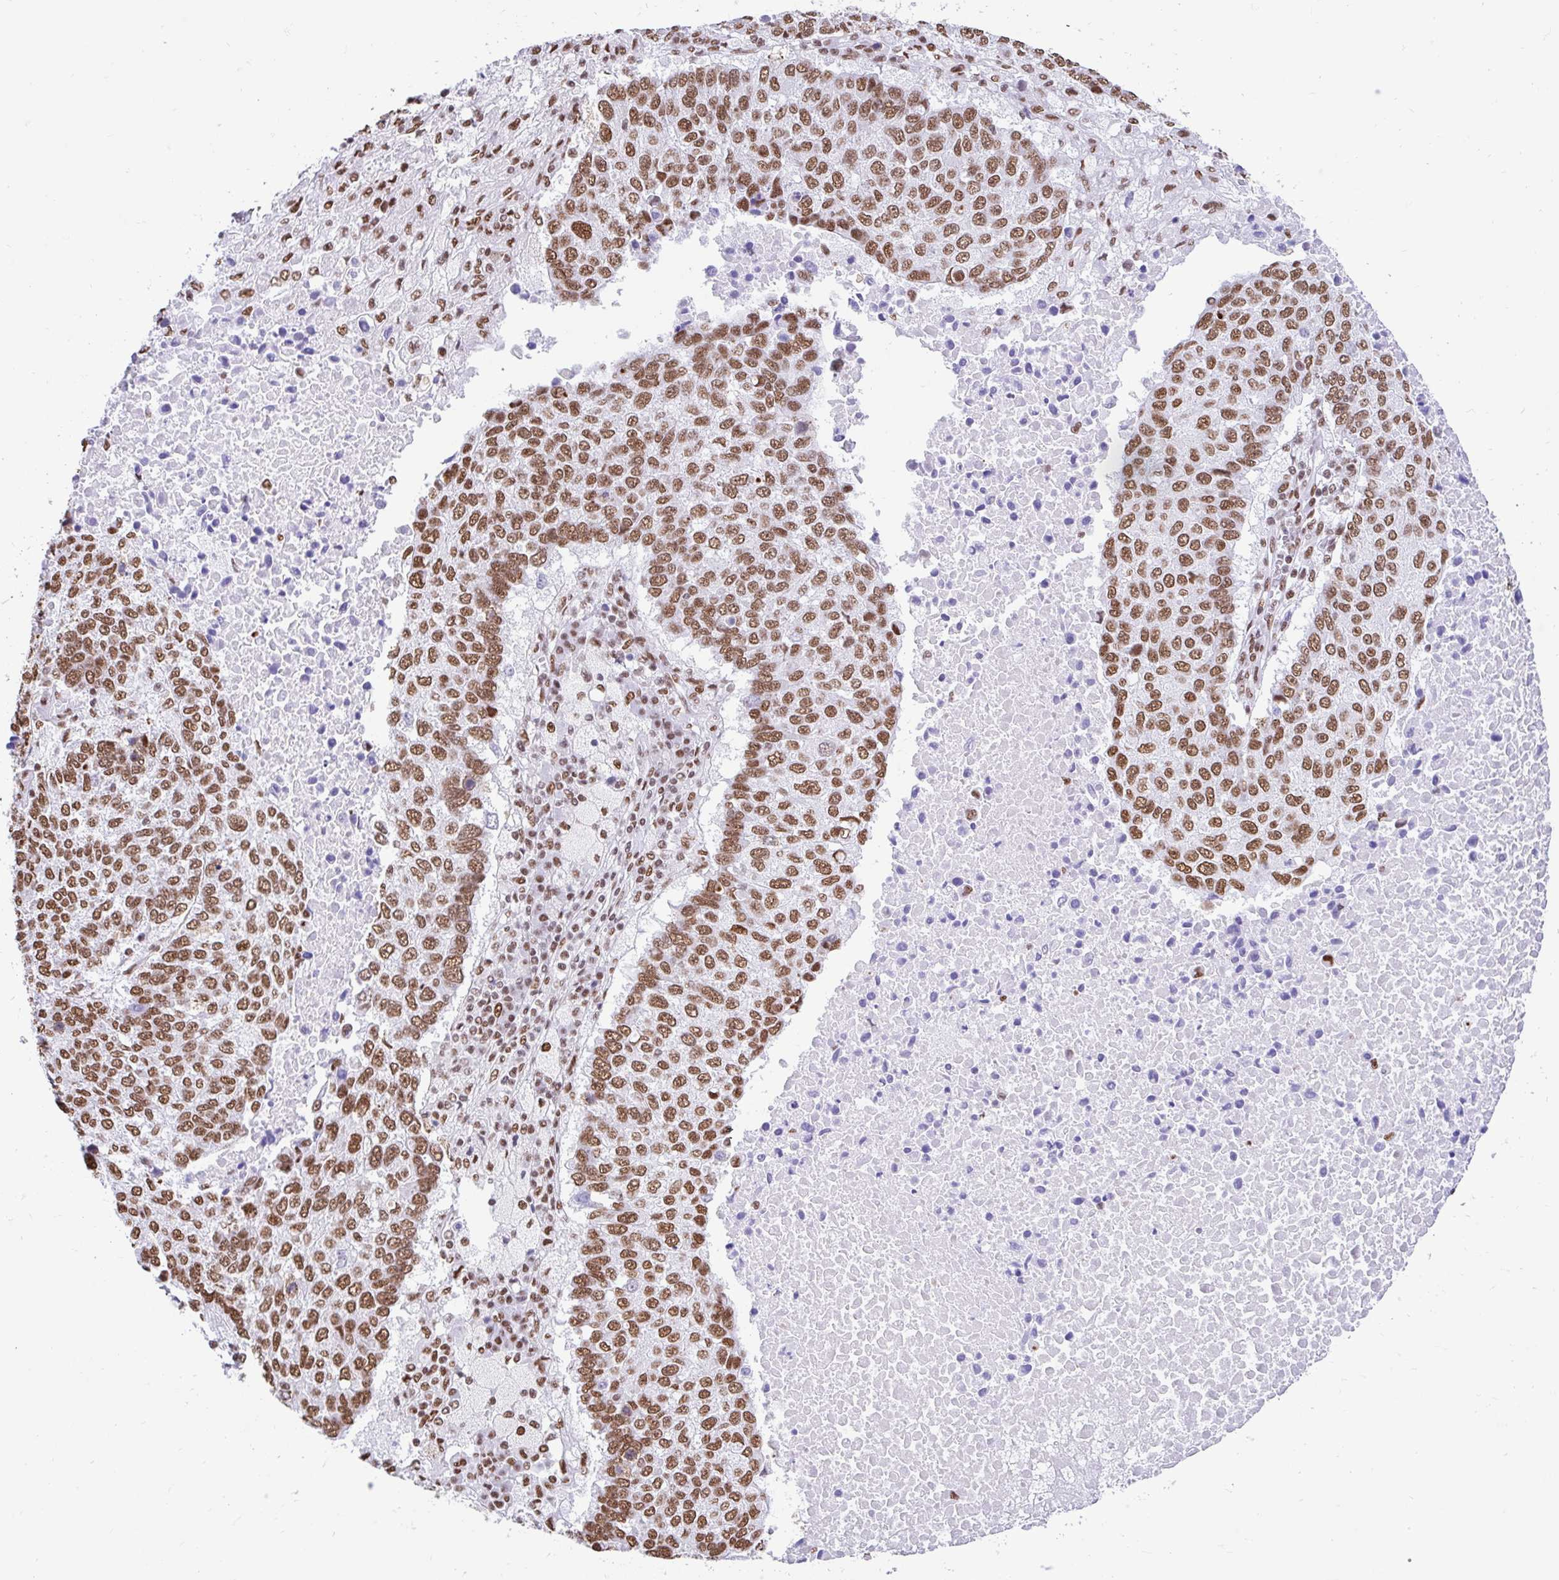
{"staining": {"intensity": "moderate", "quantity": ">75%", "location": "nuclear"}, "tissue": "lung cancer", "cell_type": "Tumor cells", "image_type": "cancer", "snomed": [{"axis": "morphology", "description": "Squamous cell carcinoma, NOS"}, {"axis": "topography", "description": "Lung"}], "caption": "The image demonstrates a brown stain indicating the presence of a protein in the nuclear of tumor cells in lung cancer. Immunohistochemistry (ihc) stains the protein in brown and the nuclei are stained blue.", "gene": "KHDRBS1", "patient": {"sex": "male", "age": 73}}